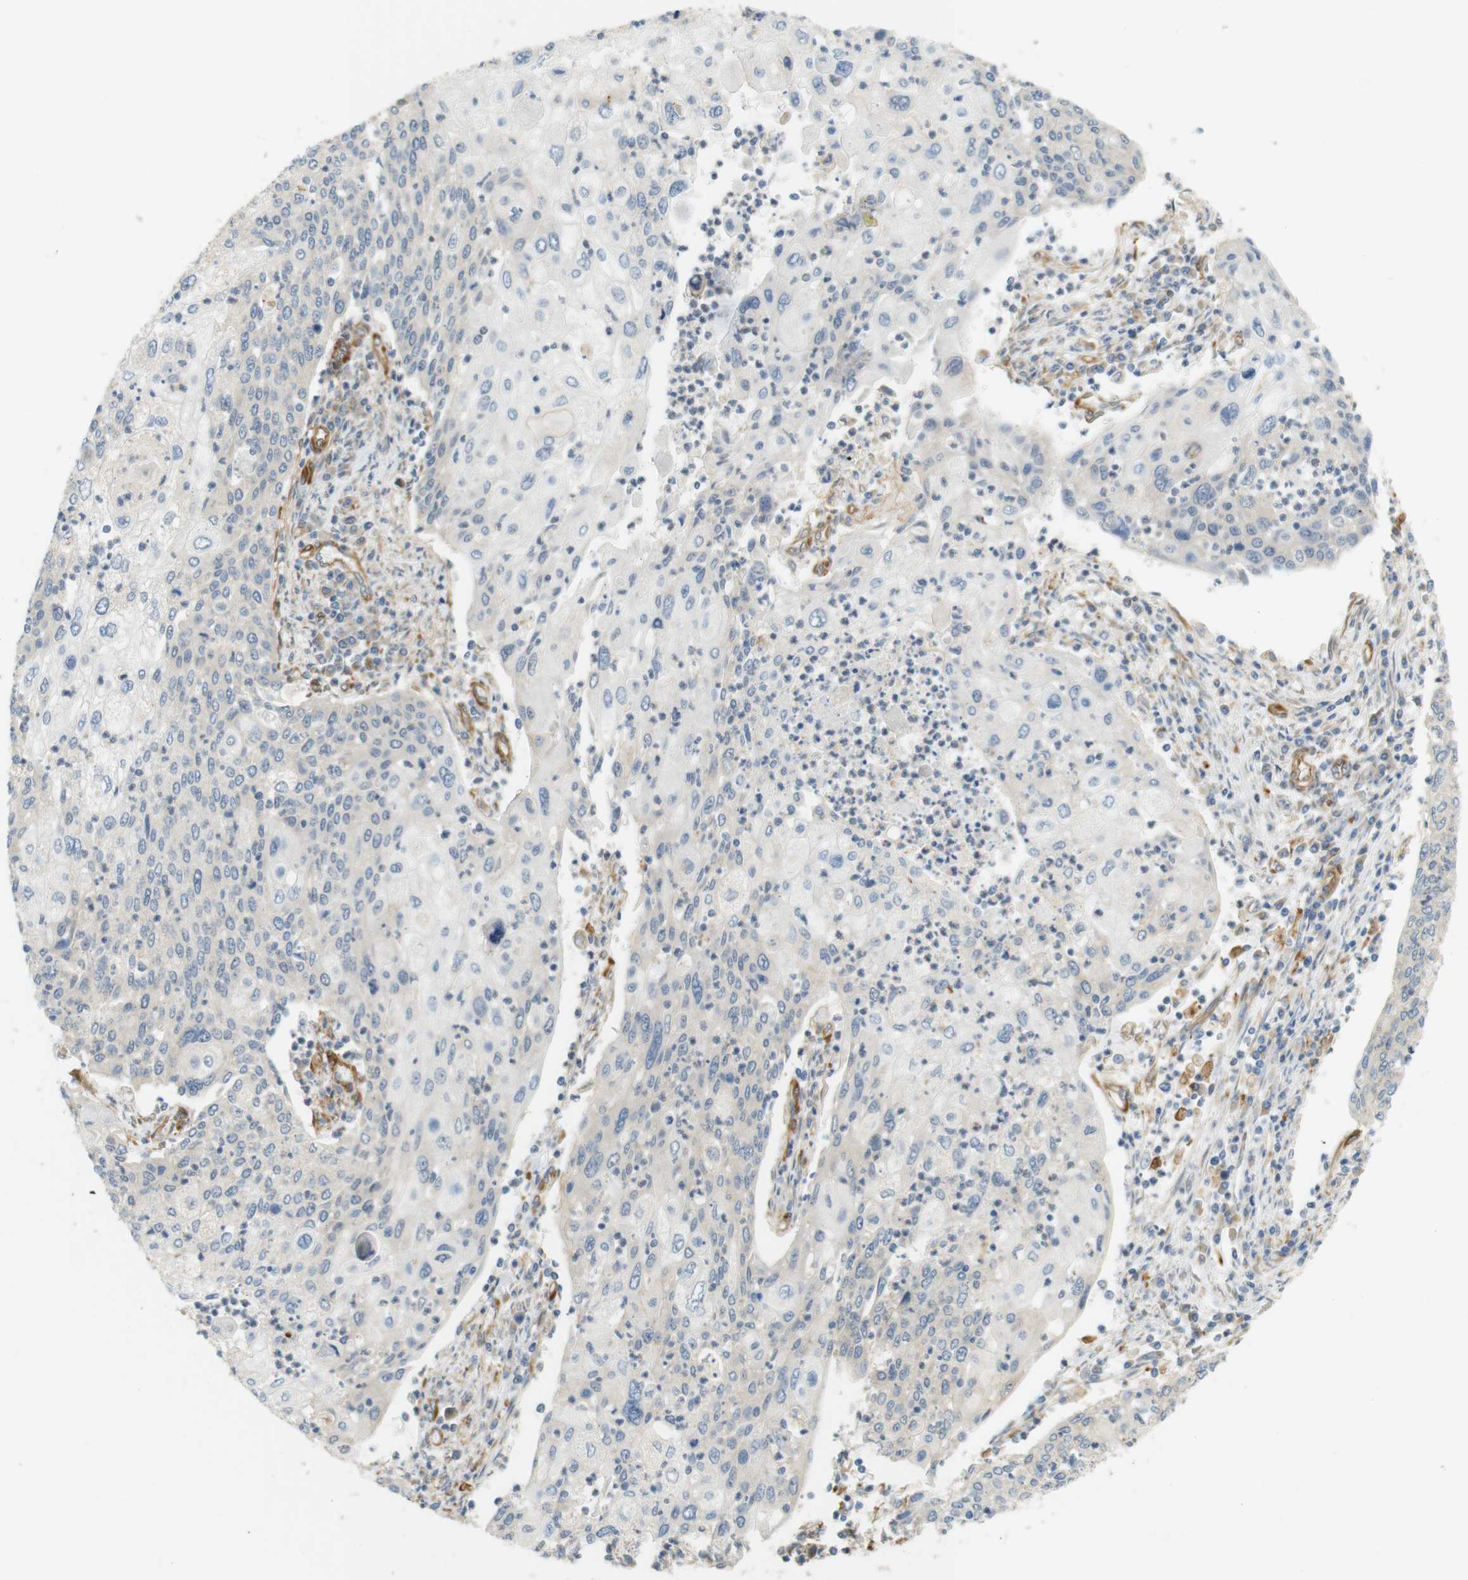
{"staining": {"intensity": "negative", "quantity": "none", "location": "none"}, "tissue": "cervical cancer", "cell_type": "Tumor cells", "image_type": "cancer", "snomed": [{"axis": "morphology", "description": "Squamous cell carcinoma, NOS"}, {"axis": "topography", "description": "Cervix"}], "caption": "This is an immunohistochemistry (IHC) histopathology image of human cervical cancer. There is no expression in tumor cells.", "gene": "CYTH3", "patient": {"sex": "female", "age": 40}}